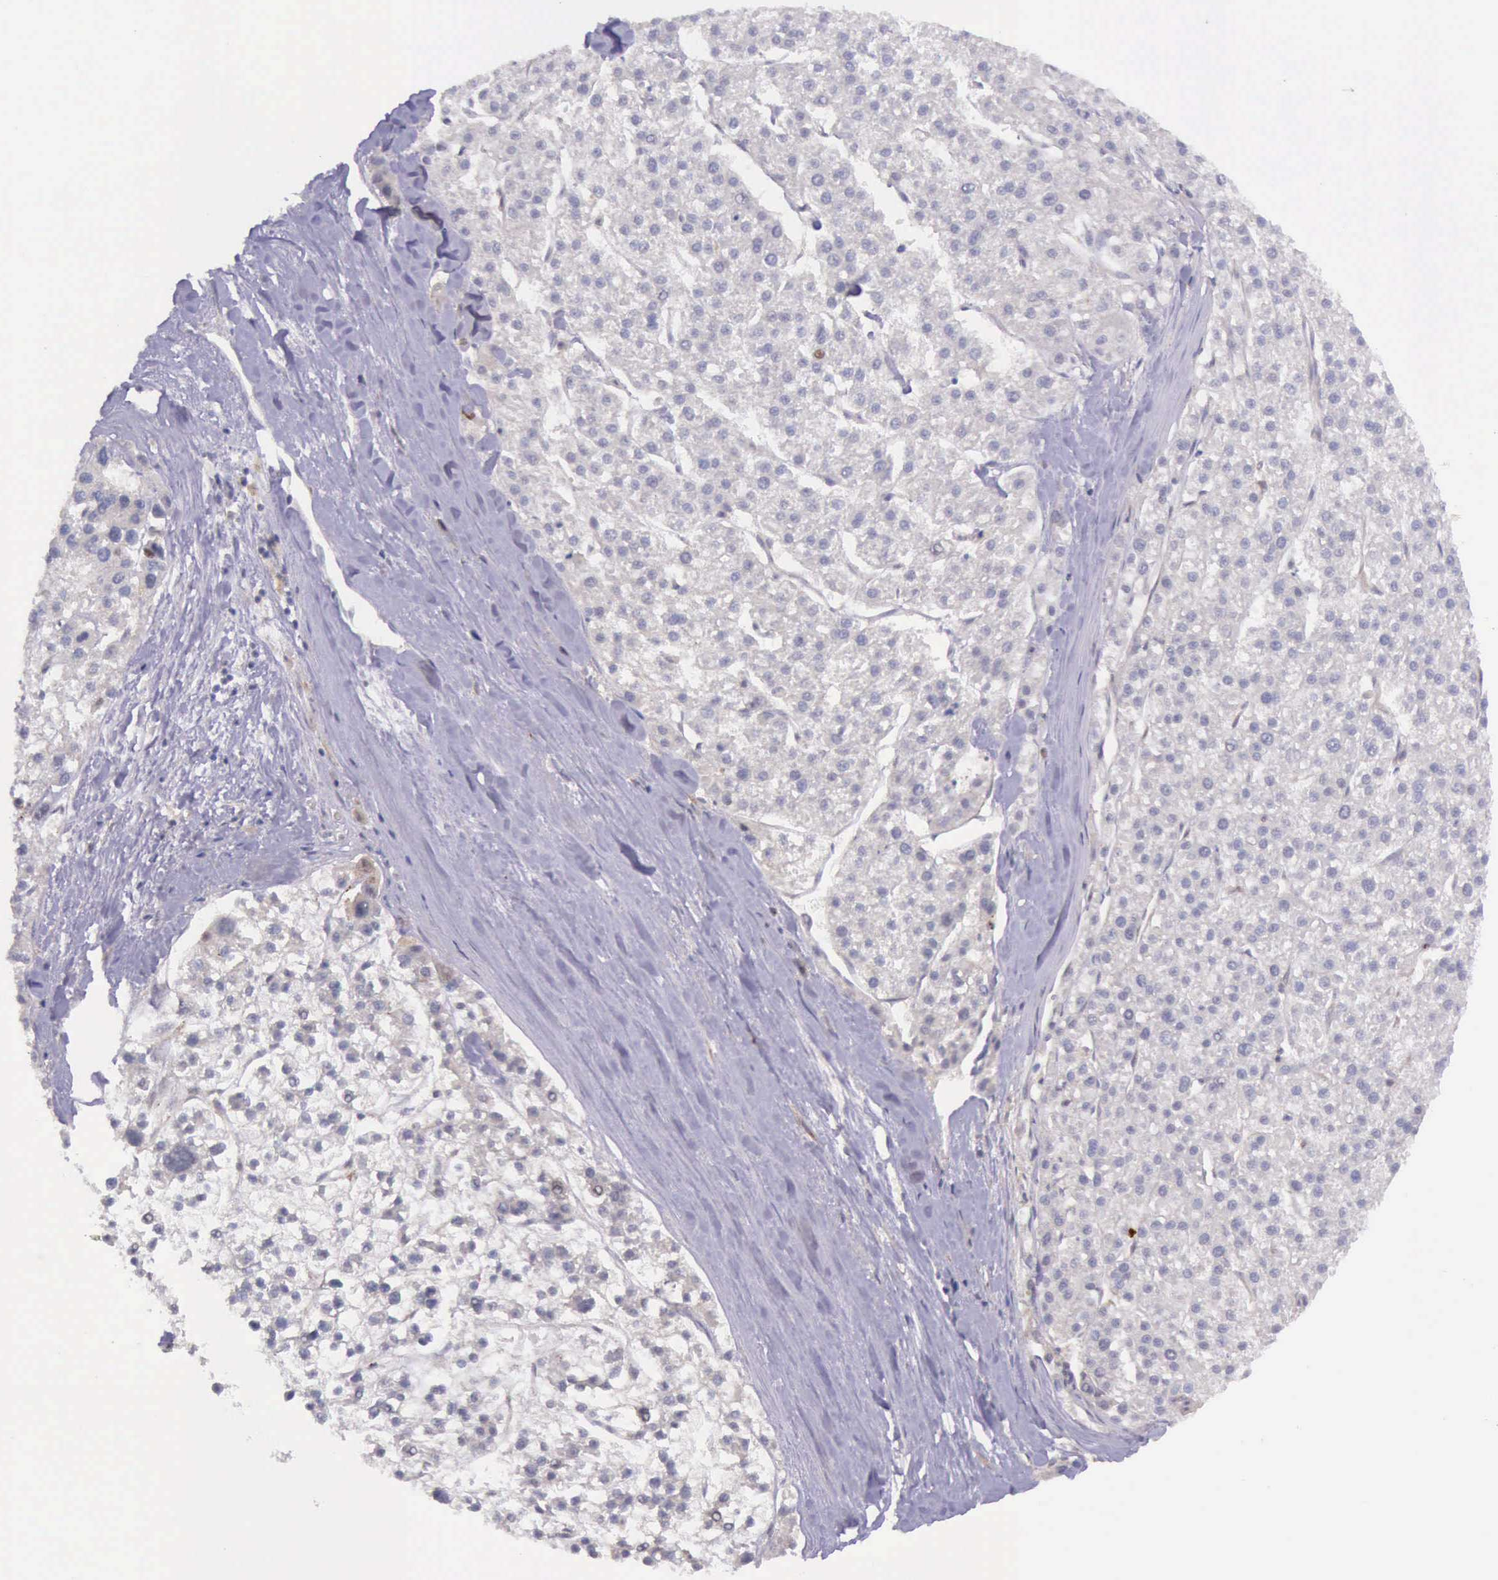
{"staining": {"intensity": "strong", "quantity": "<25%", "location": "nuclear"}, "tissue": "liver cancer", "cell_type": "Tumor cells", "image_type": "cancer", "snomed": [{"axis": "morphology", "description": "Carcinoma, Hepatocellular, NOS"}, {"axis": "topography", "description": "Liver"}], "caption": "Protein analysis of liver cancer tissue reveals strong nuclear expression in approximately <25% of tumor cells. (DAB IHC, brown staining for protein, blue staining for nuclei).", "gene": "PRICKLE3", "patient": {"sex": "female", "age": 85}}